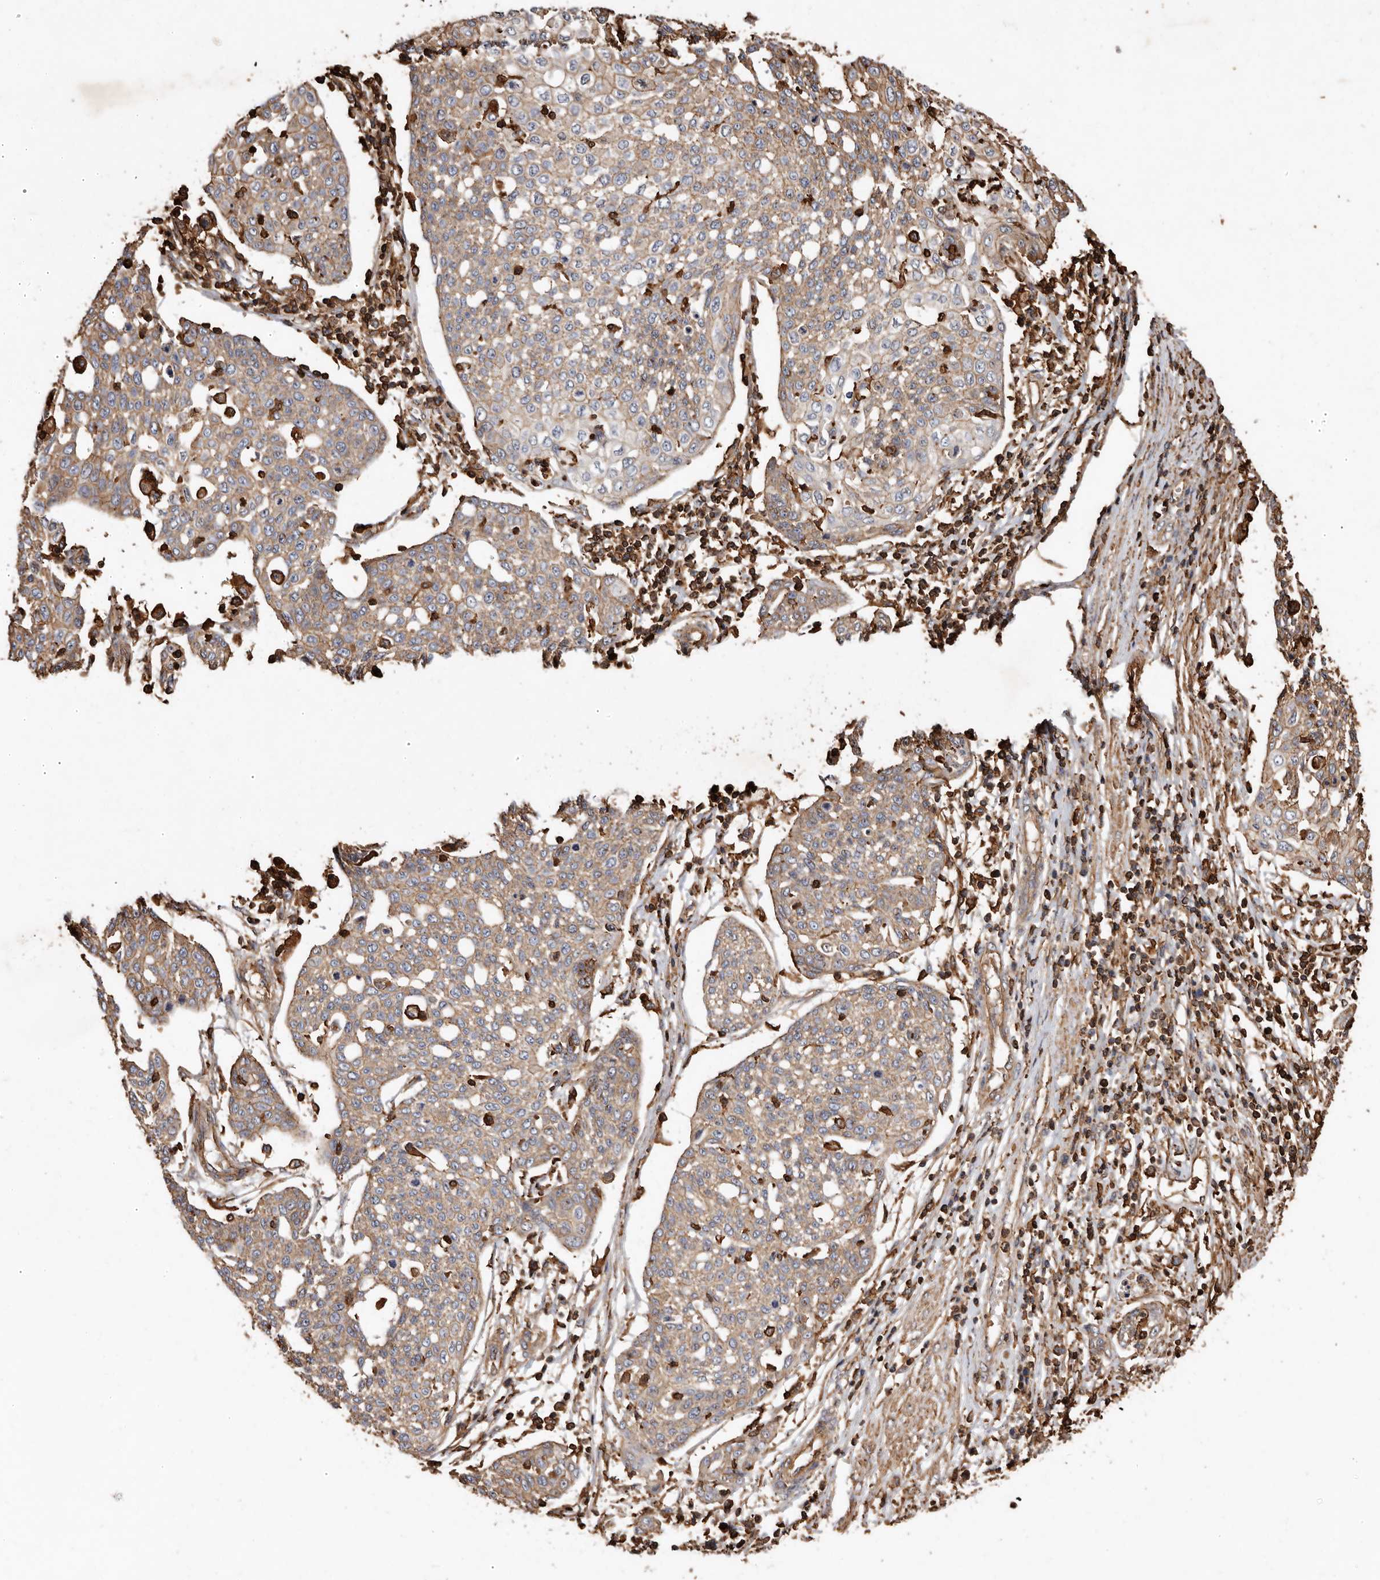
{"staining": {"intensity": "weak", "quantity": ">75%", "location": "cytoplasmic/membranous"}, "tissue": "cervical cancer", "cell_type": "Tumor cells", "image_type": "cancer", "snomed": [{"axis": "morphology", "description": "Squamous cell carcinoma, NOS"}, {"axis": "topography", "description": "Cervix"}], "caption": "Cervical squamous cell carcinoma stained with IHC reveals weak cytoplasmic/membranous expression in approximately >75% of tumor cells.", "gene": "COQ8B", "patient": {"sex": "female", "age": 34}}